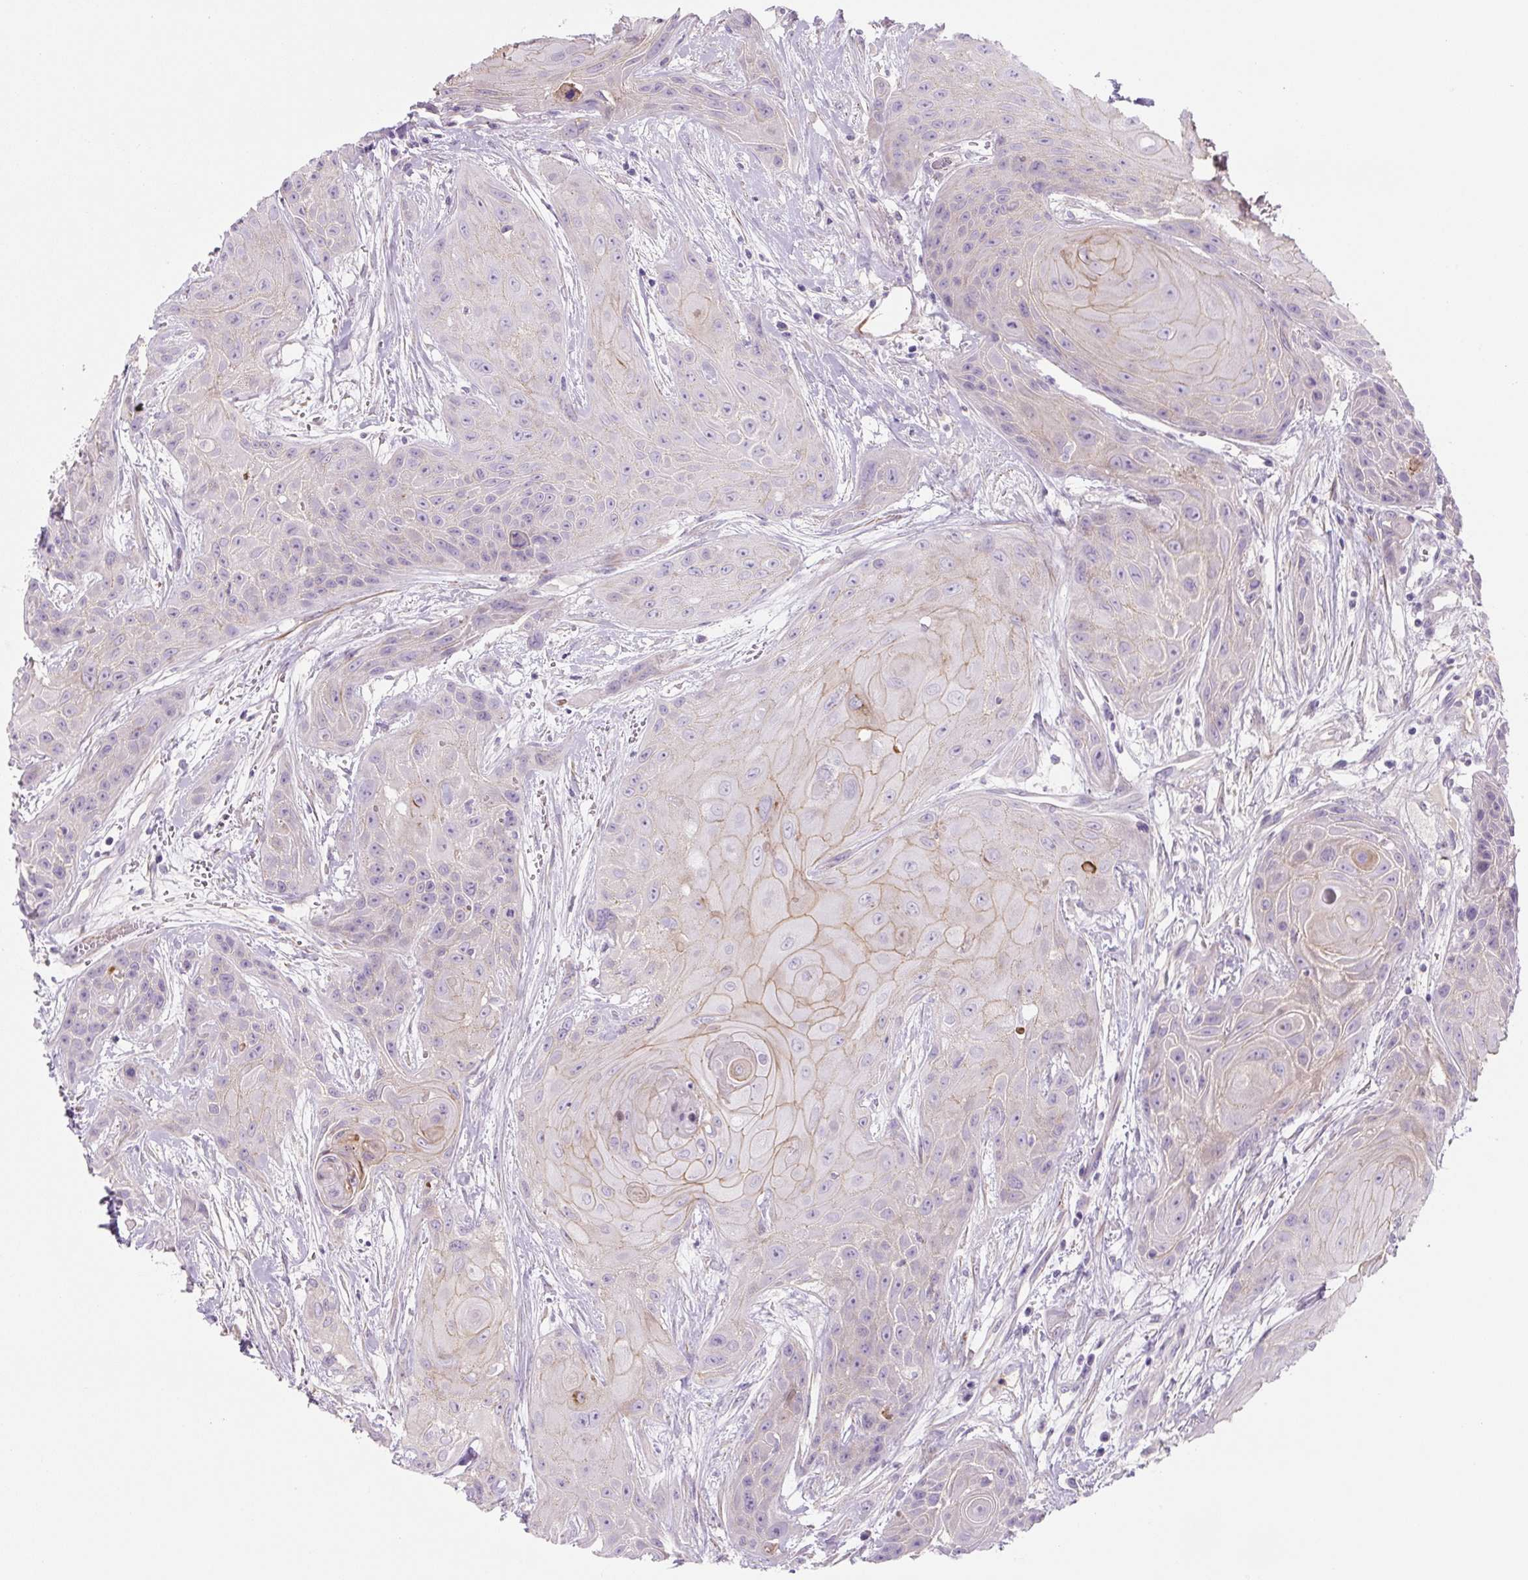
{"staining": {"intensity": "weak", "quantity": "25%-75%", "location": "cytoplasmic/membranous"}, "tissue": "head and neck cancer", "cell_type": "Tumor cells", "image_type": "cancer", "snomed": [{"axis": "morphology", "description": "Squamous cell carcinoma, NOS"}, {"axis": "topography", "description": "Head-Neck"}], "caption": "A histopathology image of human head and neck cancer (squamous cell carcinoma) stained for a protein shows weak cytoplasmic/membranous brown staining in tumor cells.", "gene": "PRM1", "patient": {"sex": "female", "age": 73}}